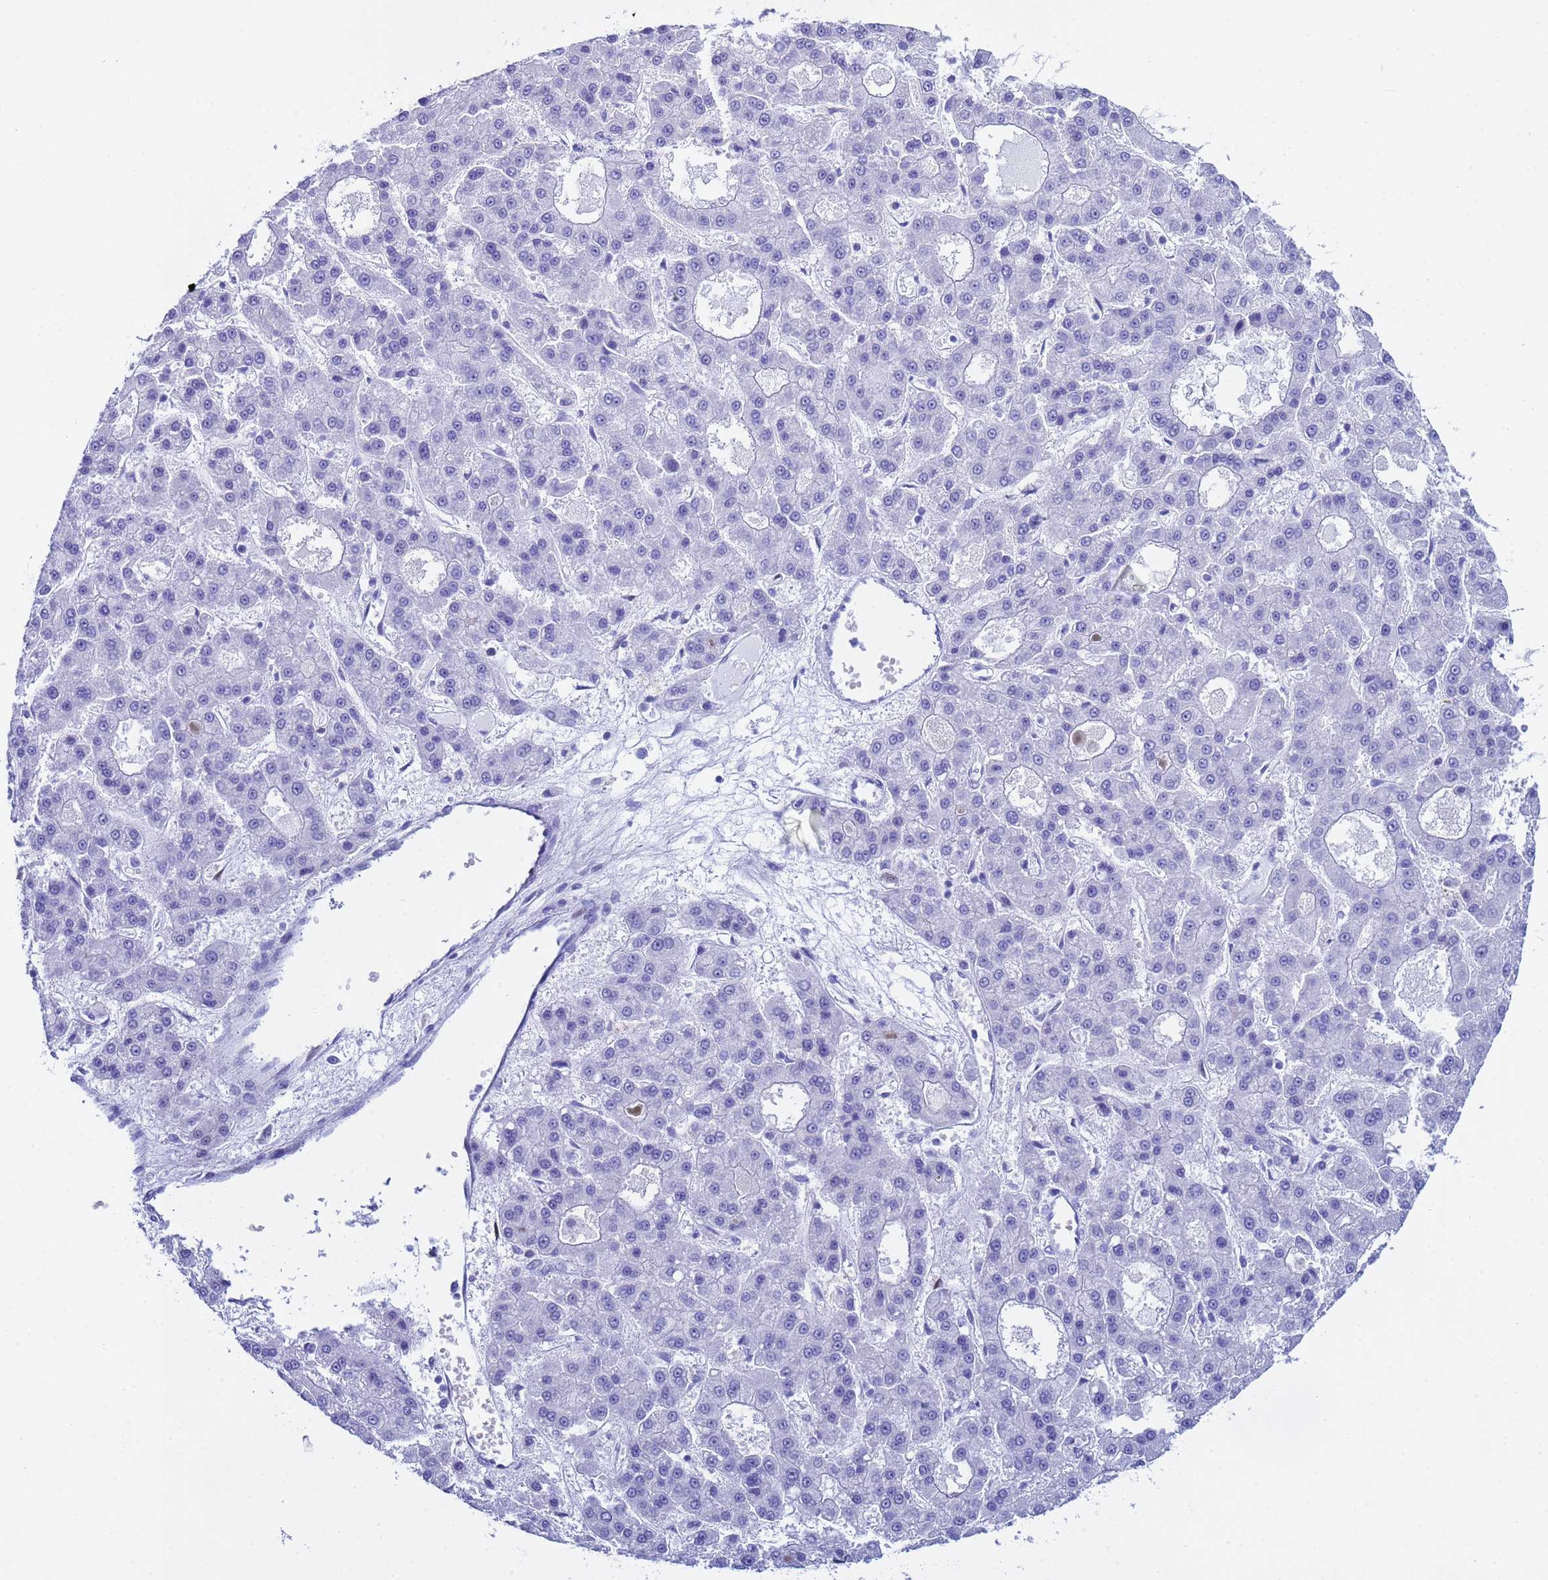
{"staining": {"intensity": "negative", "quantity": "none", "location": "none"}, "tissue": "liver cancer", "cell_type": "Tumor cells", "image_type": "cancer", "snomed": [{"axis": "morphology", "description": "Carcinoma, Hepatocellular, NOS"}, {"axis": "topography", "description": "Liver"}], "caption": "There is no significant positivity in tumor cells of liver cancer.", "gene": "POP5", "patient": {"sex": "male", "age": 70}}